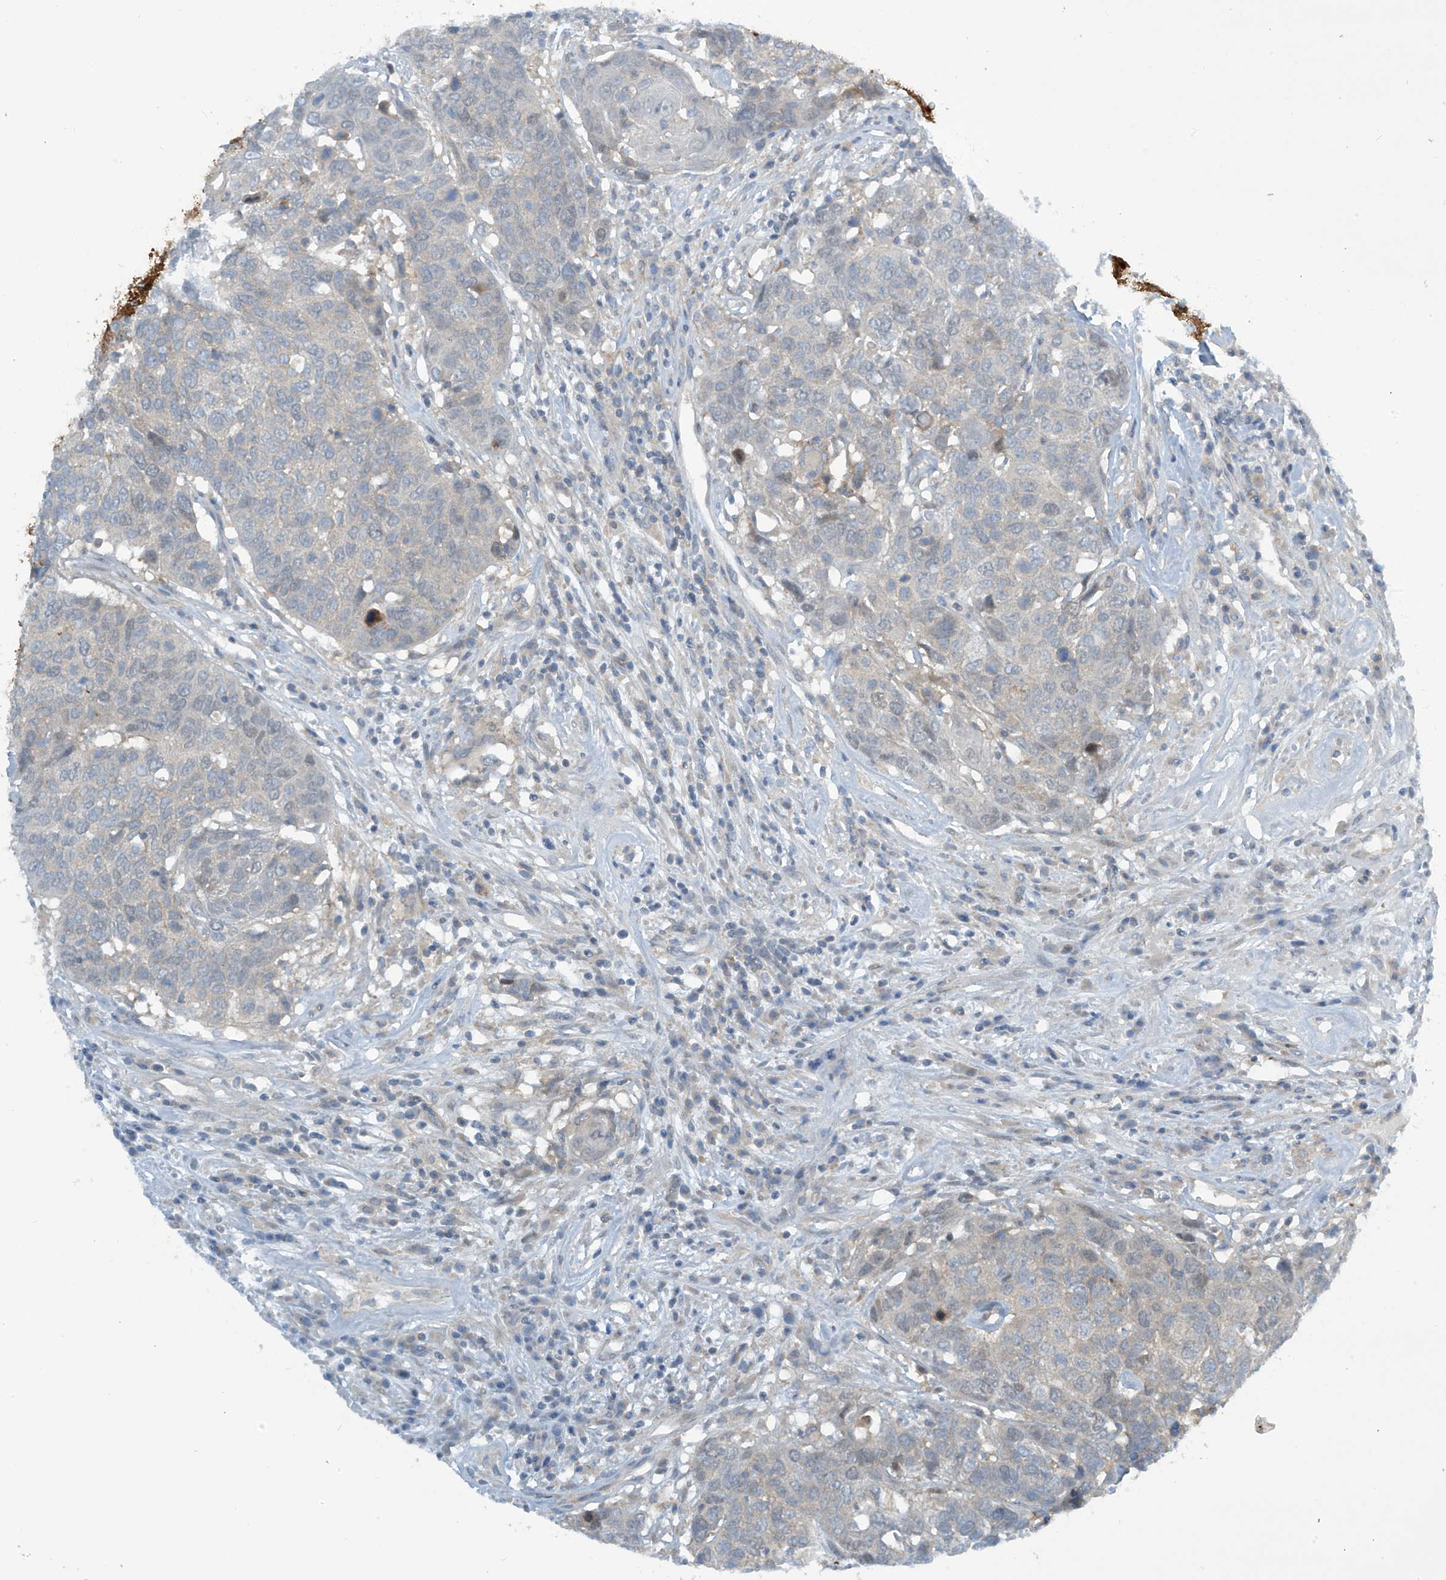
{"staining": {"intensity": "negative", "quantity": "none", "location": "none"}, "tissue": "head and neck cancer", "cell_type": "Tumor cells", "image_type": "cancer", "snomed": [{"axis": "morphology", "description": "Squamous cell carcinoma, NOS"}, {"axis": "topography", "description": "Head-Neck"}], "caption": "Image shows no protein positivity in tumor cells of head and neck squamous cell carcinoma tissue.", "gene": "FSD1L", "patient": {"sex": "male", "age": 66}}